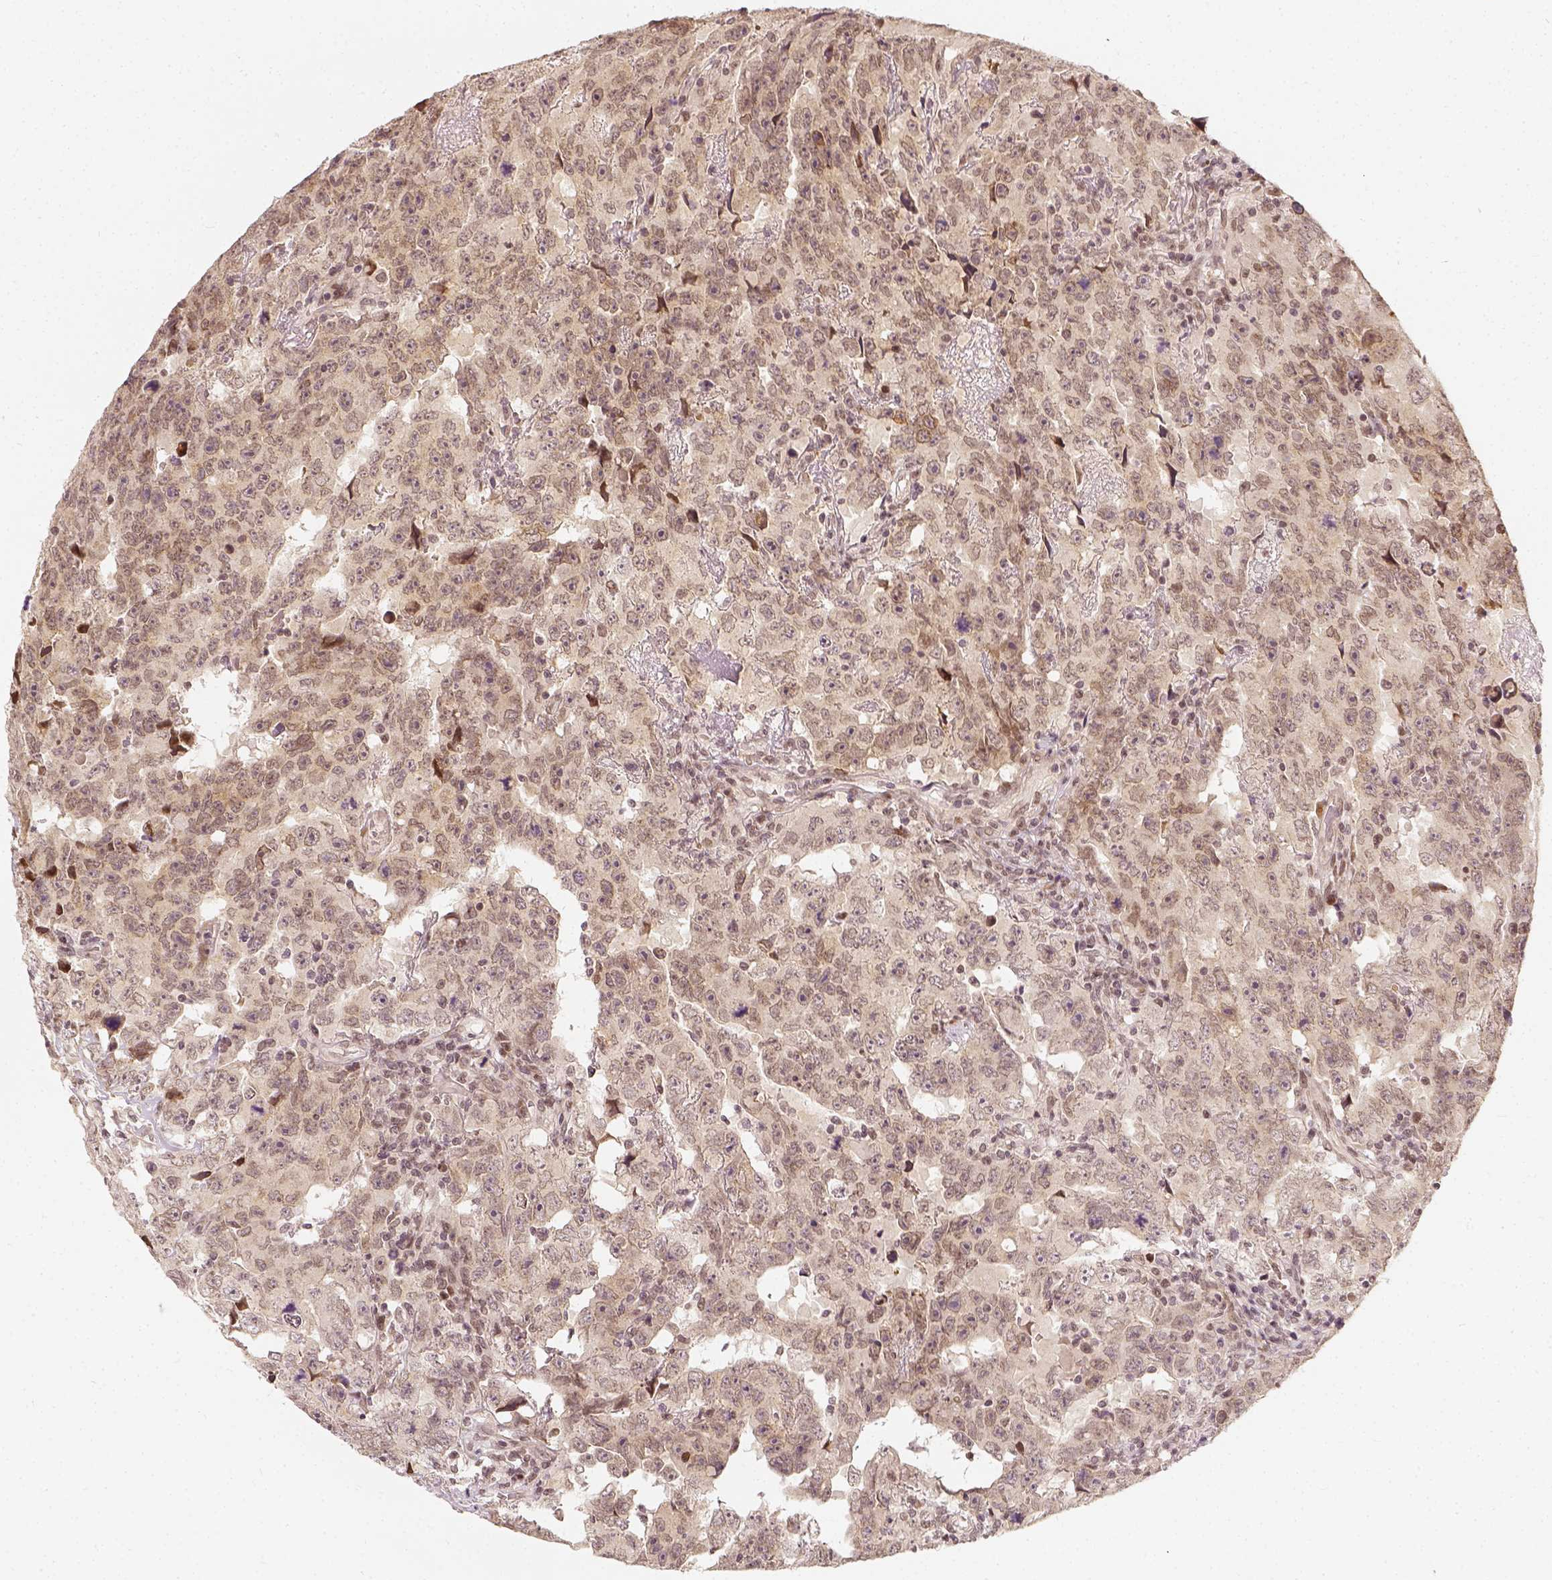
{"staining": {"intensity": "negative", "quantity": "none", "location": "none"}, "tissue": "testis cancer", "cell_type": "Tumor cells", "image_type": "cancer", "snomed": [{"axis": "morphology", "description": "Carcinoma, Embryonal, NOS"}, {"axis": "topography", "description": "Testis"}], "caption": "Tumor cells show no significant expression in testis cancer (embryonal carcinoma).", "gene": "ZMAT3", "patient": {"sex": "male", "age": 24}}